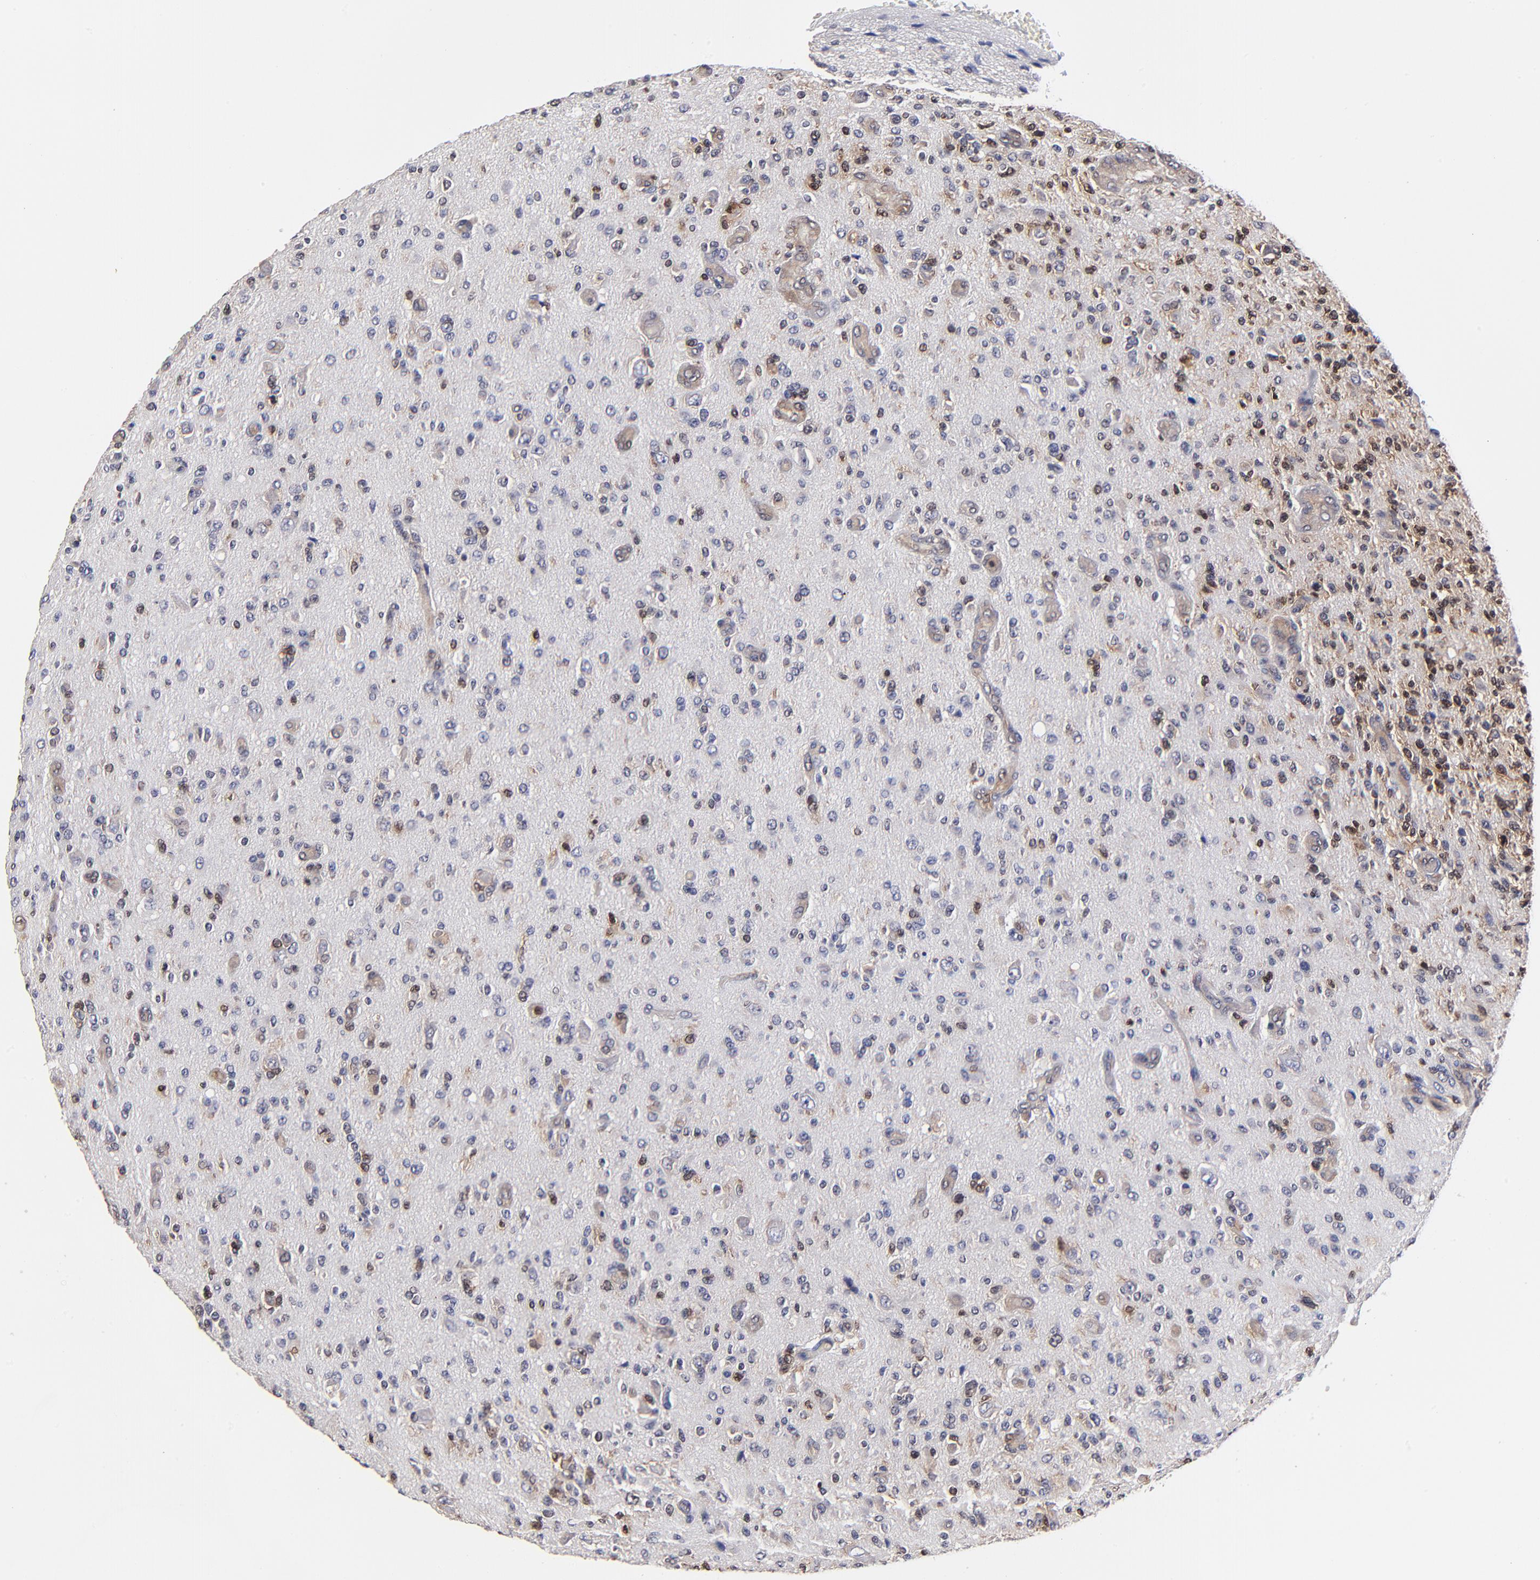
{"staining": {"intensity": "moderate", "quantity": "<25%", "location": "nuclear"}, "tissue": "glioma", "cell_type": "Tumor cells", "image_type": "cancer", "snomed": [{"axis": "morphology", "description": "Glioma, malignant, High grade"}, {"axis": "topography", "description": "Brain"}], "caption": "Malignant high-grade glioma stained for a protein (brown) reveals moderate nuclear positive staining in approximately <25% of tumor cells.", "gene": "DCTPP1", "patient": {"sex": "male", "age": 36}}